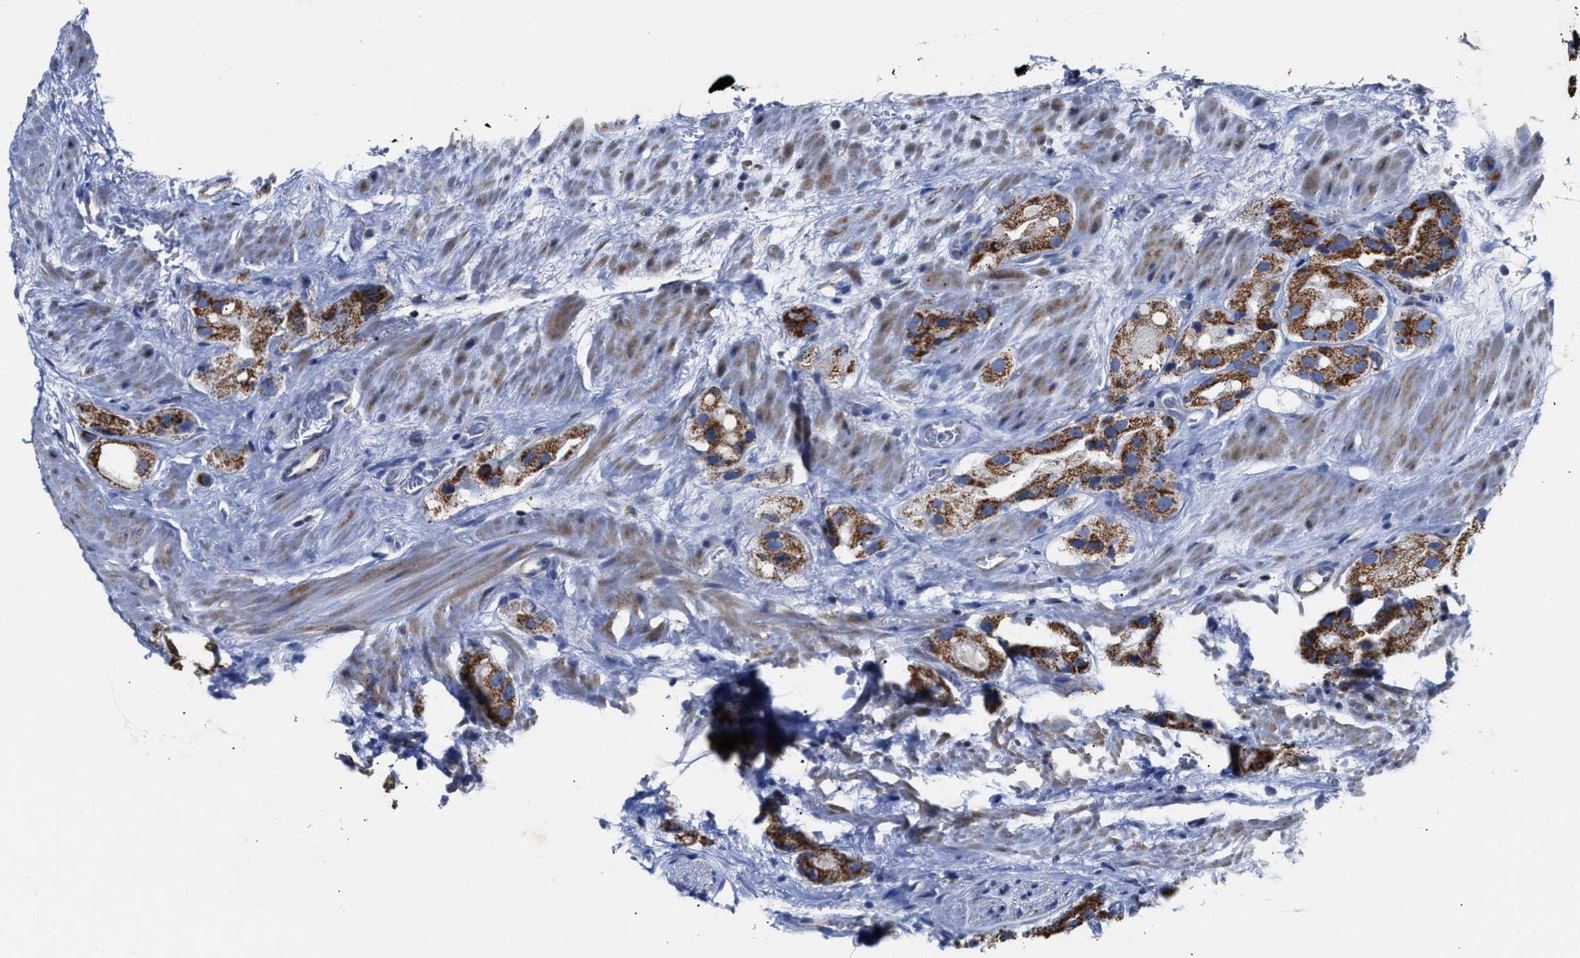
{"staining": {"intensity": "strong", "quantity": ">75%", "location": "cytoplasmic/membranous"}, "tissue": "prostate cancer", "cell_type": "Tumor cells", "image_type": "cancer", "snomed": [{"axis": "morphology", "description": "Adenocarcinoma, High grade"}, {"axis": "topography", "description": "Prostate"}], "caption": "The histopathology image displays staining of prostate cancer, revealing strong cytoplasmic/membranous protein positivity (brown color) within tumor cells.", "gene": "JAG1", "patient": {"sex": "male", "age": 63}}